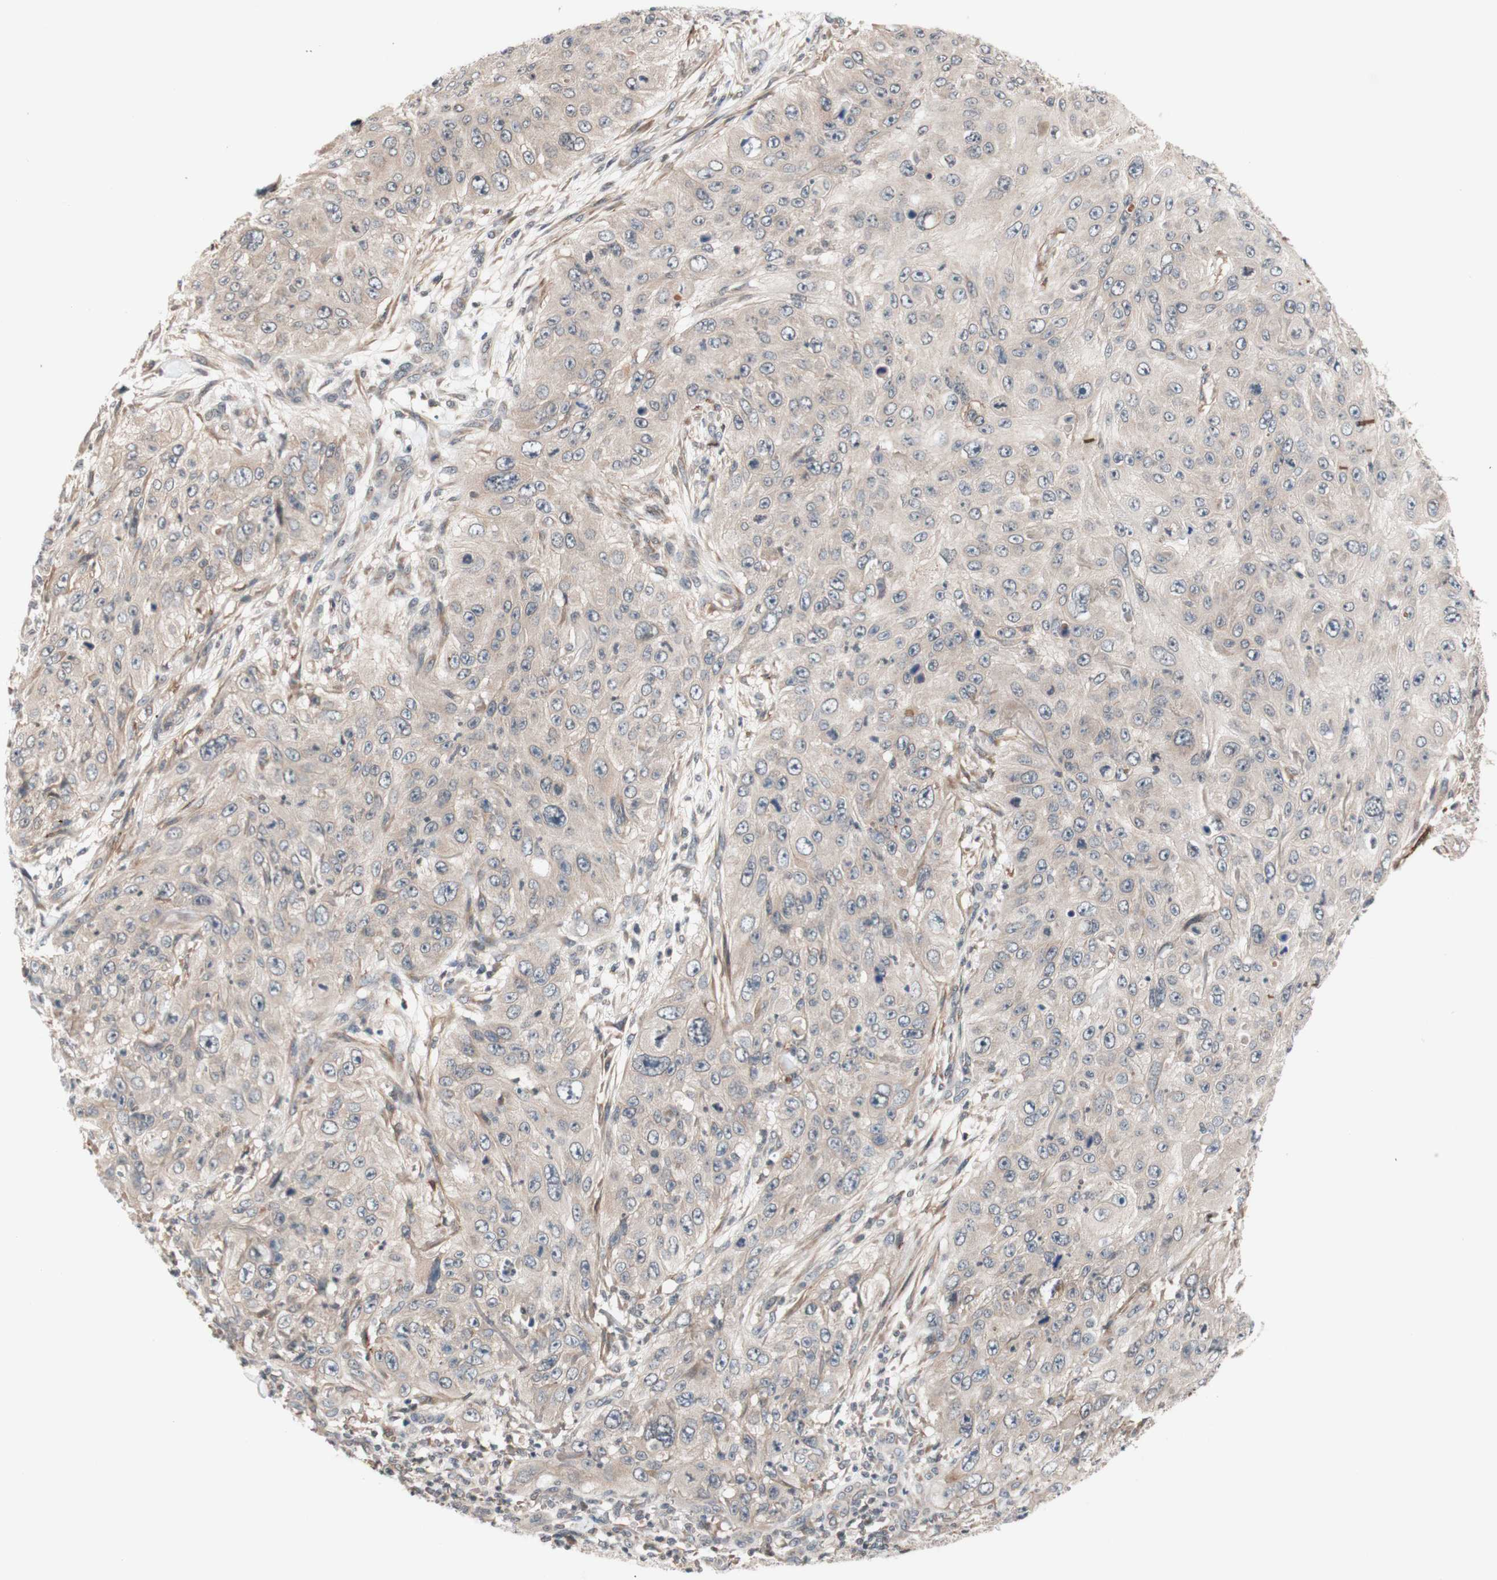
{"staining": {"intensity": "weak", "quantity": "25%-75%", "location": "cytoplasmic/membranous"}, "tissue": "skin cancer", "cell_type": "Tumor cells", "image_type": "cancer", "snomed": [{"axis": "morphology", "description": "Squamous cell carcinoma, NOS"}, {"axis": "topography", "description": "Skin"}], "caption": "About 25%-75% of tumor cells in human skin squamous cell carcinoma reveal weak cytoplasmic/membranous protein positivity as visualized by brown immunohistochemical staining.", "gene": "CD55", "patient": {"sex": "female", "age": 80}}